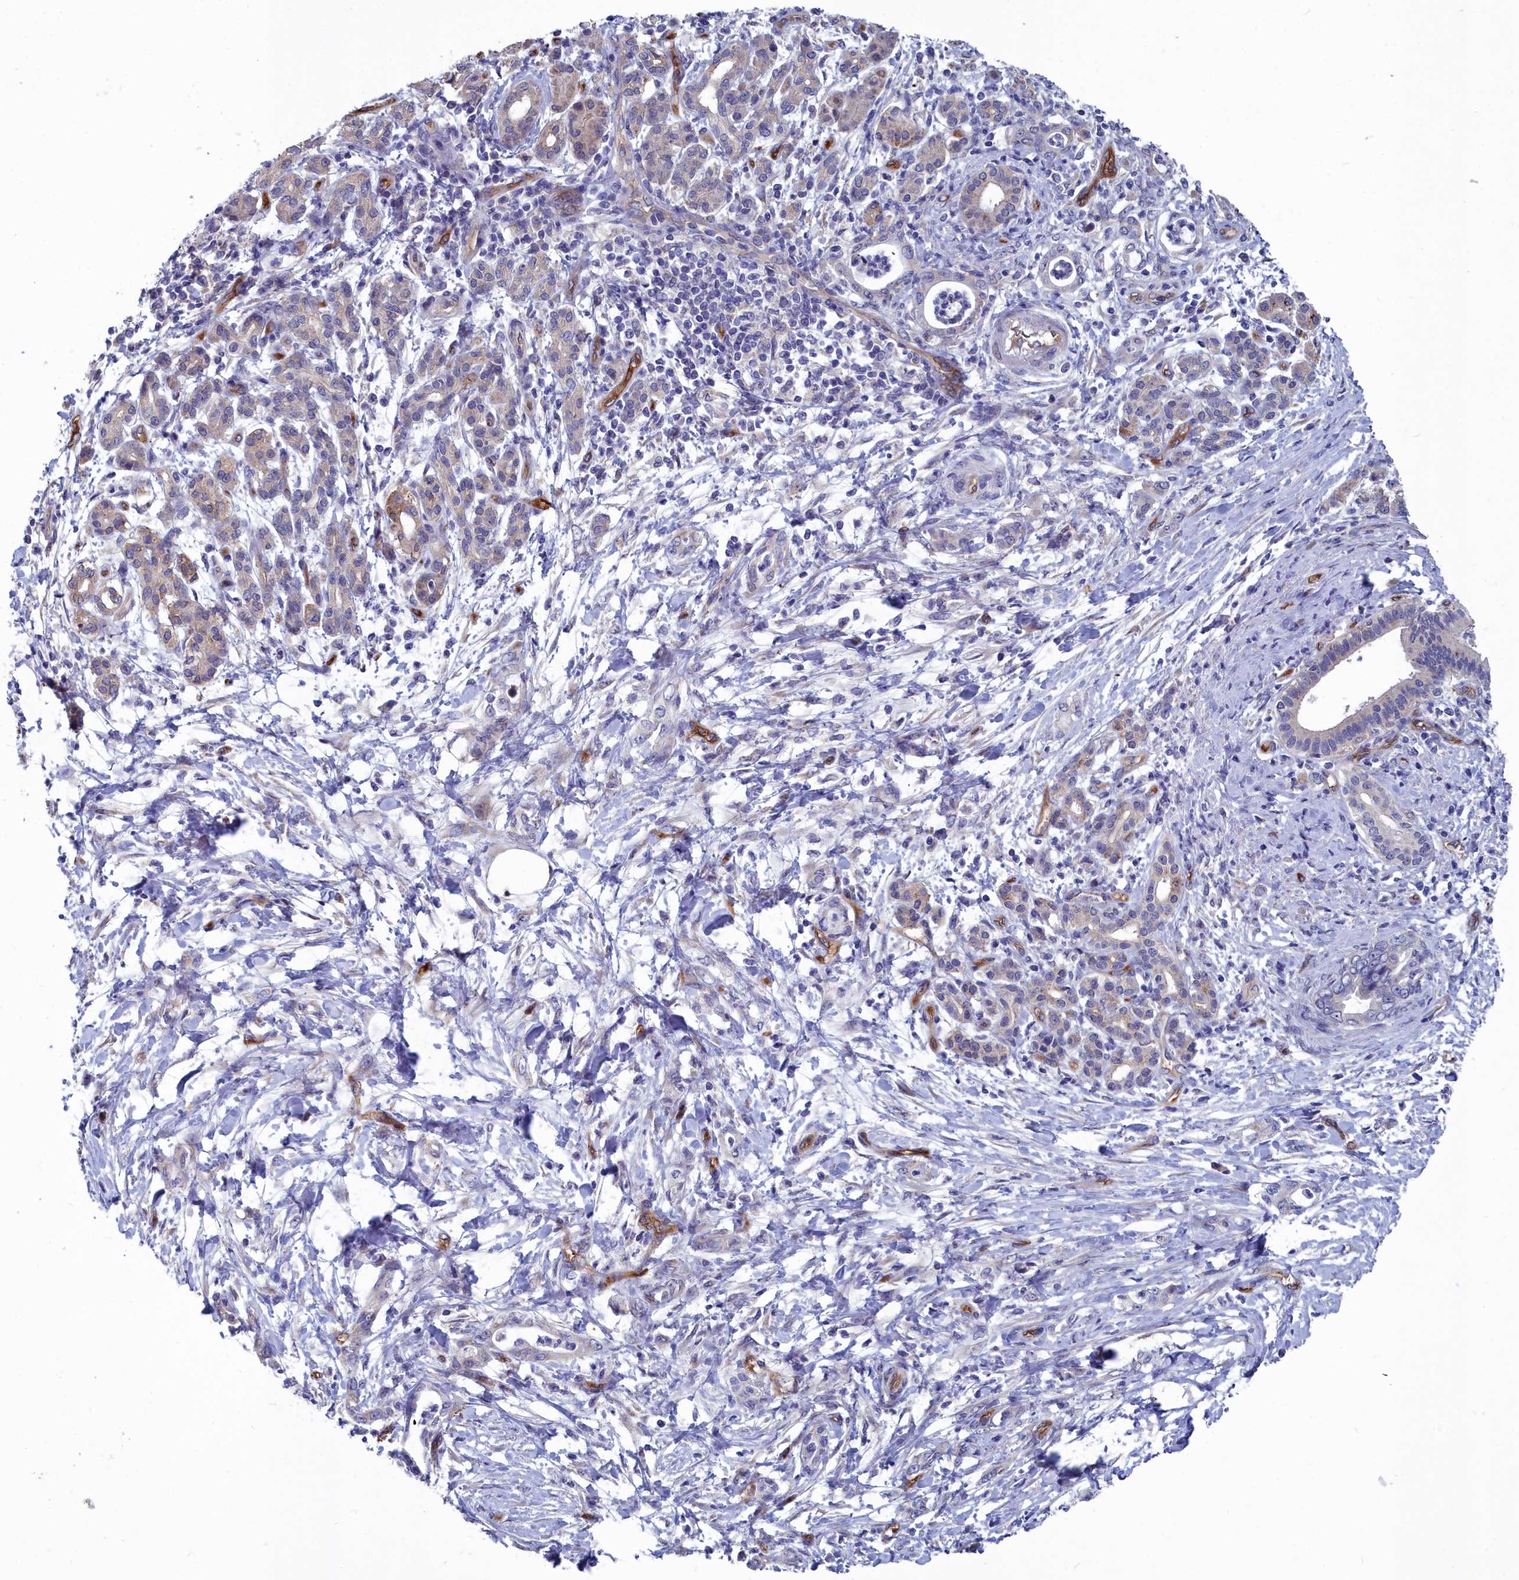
{"staining": {"intensity": "negative", "quantity": "none", "location": "none"}, "tissue": "pancreatic cancer", "cell_type": "Tumor cells", "image_type": "cancer", "snomed": [{"axis": "morphology", "description": "Normal tissue, NOS"}, {"axis": "morphology", "description": "Adenocarcinoma, NOS"}, {"axis": "topography", "description": "Pancreas"}], "caption": "Immunohistochemistry (IHC) image of pancreatic cancer stained for a protein (brown), which reveals no staining in tumor cells.", "gene": "RDX", "patient": {"sex": "female", "age": 55}}